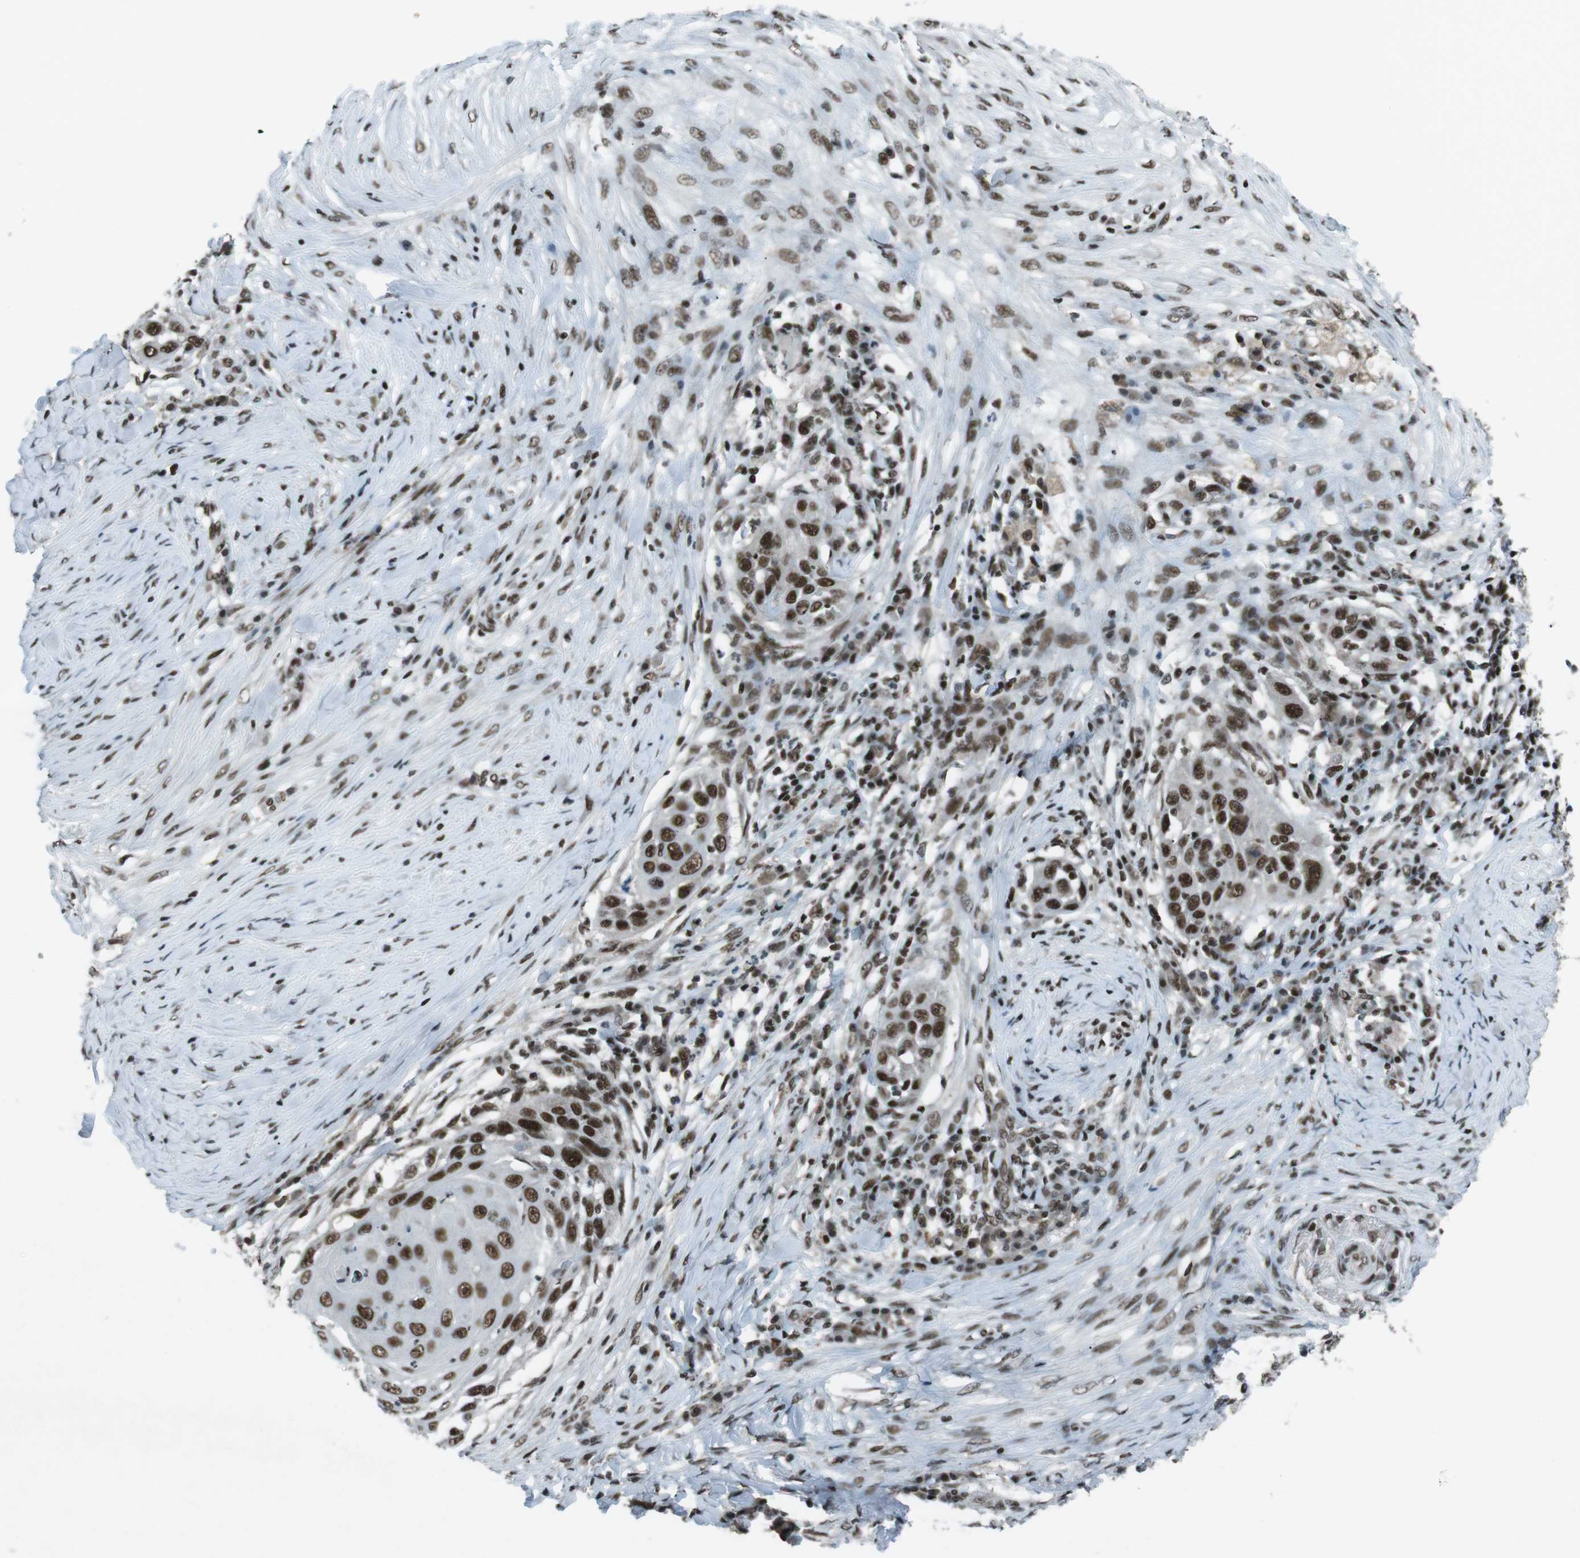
{"staining": {"intensity": "strong", "quantity": ">75%", "location": "nuclear"}, "tissue": "skin cancer", "cell_type": "Tumor cells", "image_type": "cancer", "snomed": [{"axis": "morphology", "description": "Squamous cell carcinoma, NOS"}, {"axis": "topography", "description": "Skin"}], "caption": "A brown stain labels strong nuclear positivity of a protein in human skin cancer tumor cells. (DAB (3,3'-diaminobenzidine) = brown stain, brightfield microscopy at high magnification).", "gene": "TAF1", "patient": {"sex": "female", "age": 44}}